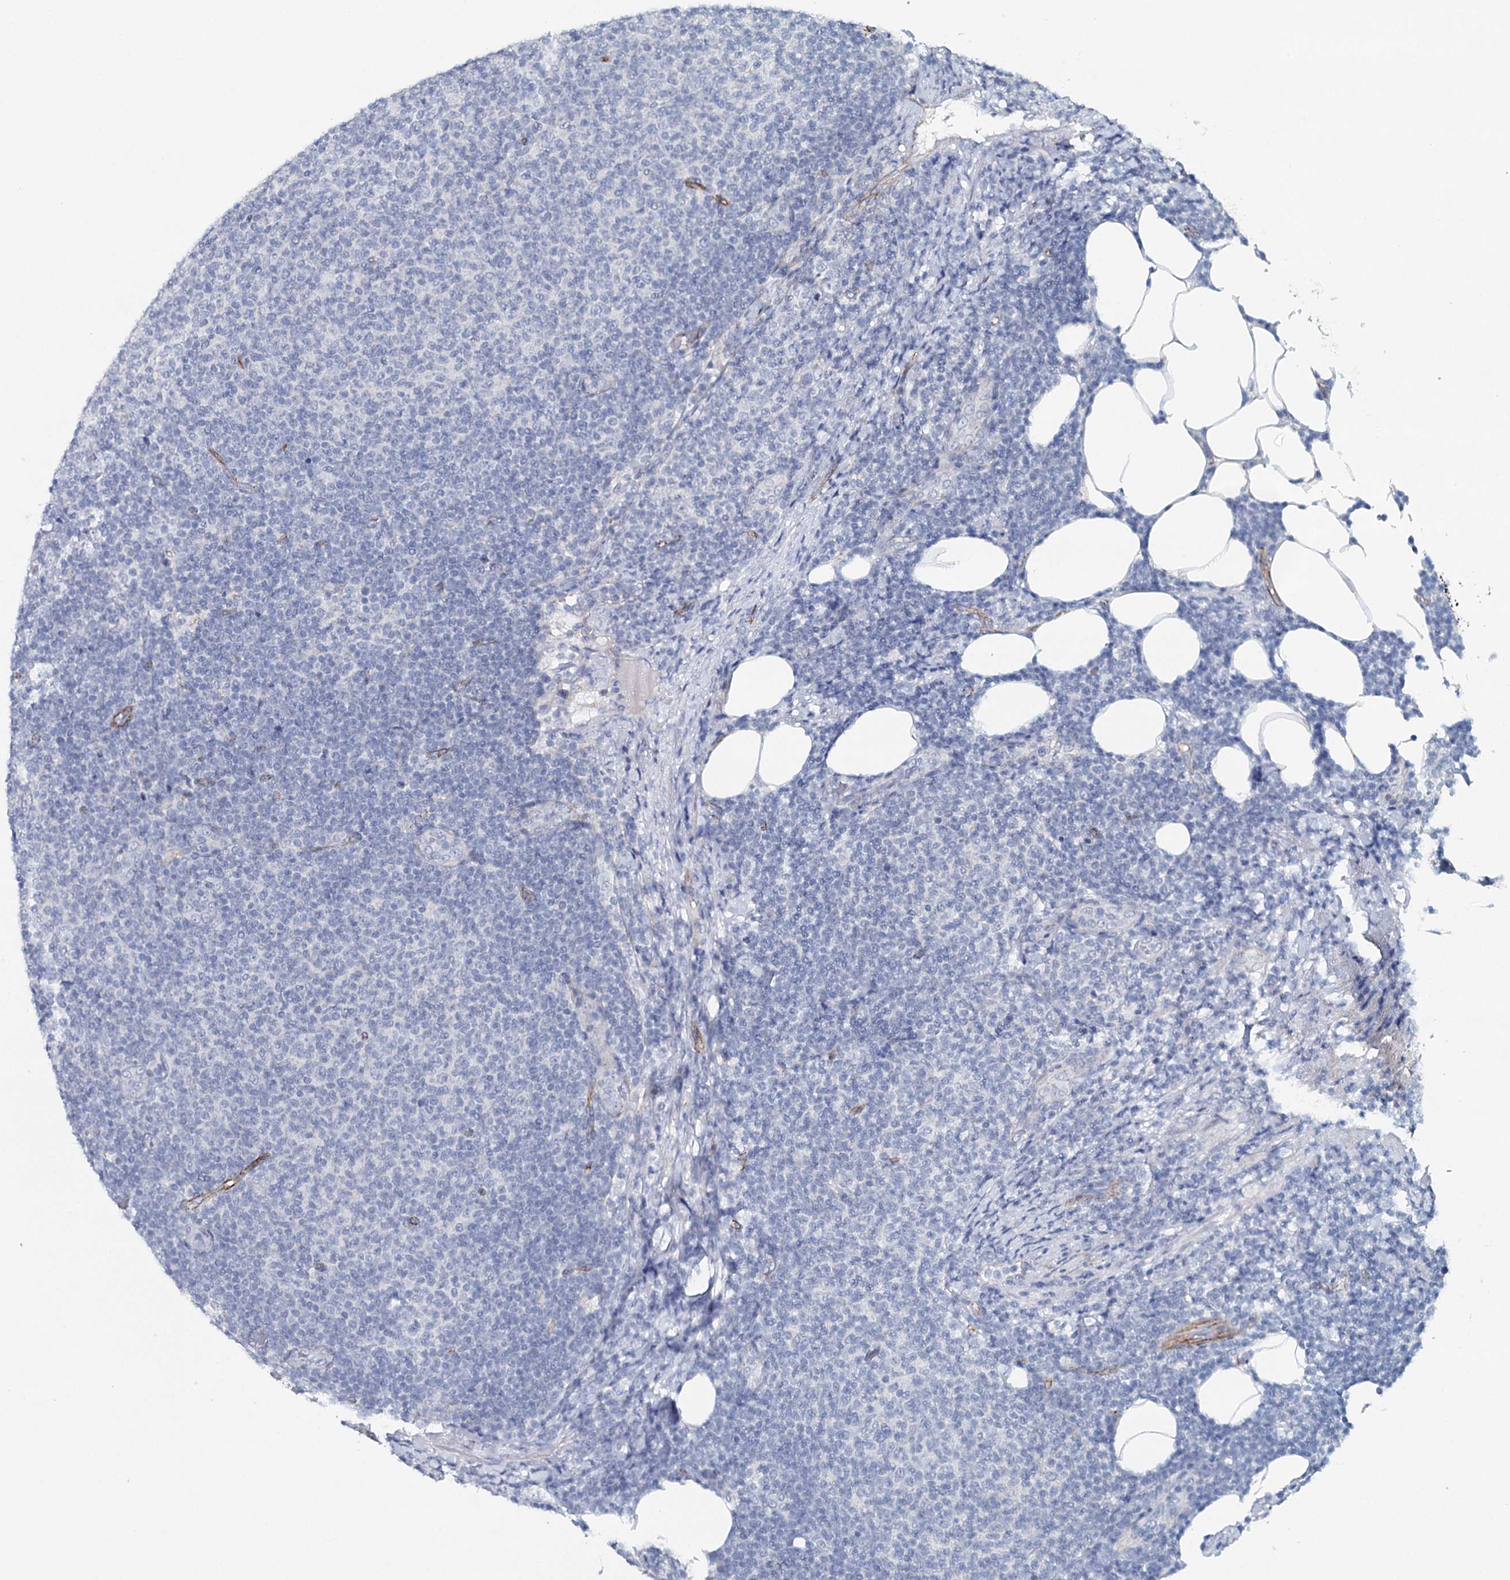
{"staining": {"intensity": "negative", "quantity": "none", "location": "none"}, "tissue": "lymphoma", "cell_type": "Tumor cells", "image_type": "cancer", "snomed": [{"axis": "morphology", "description": "Malignant lymphoma, non-Hodgkin's type, Low grade"}, {"axis": "topography", "description": "Lymph node"}], "caption": "Malignant lymphoma, non-Hodgkin's type (low-grade) stained for a protein using immunohistochemistry reveals no positivity tumor cells.", "gene": "SYNPO", "patient": {"sex": "male", "age": 66}}